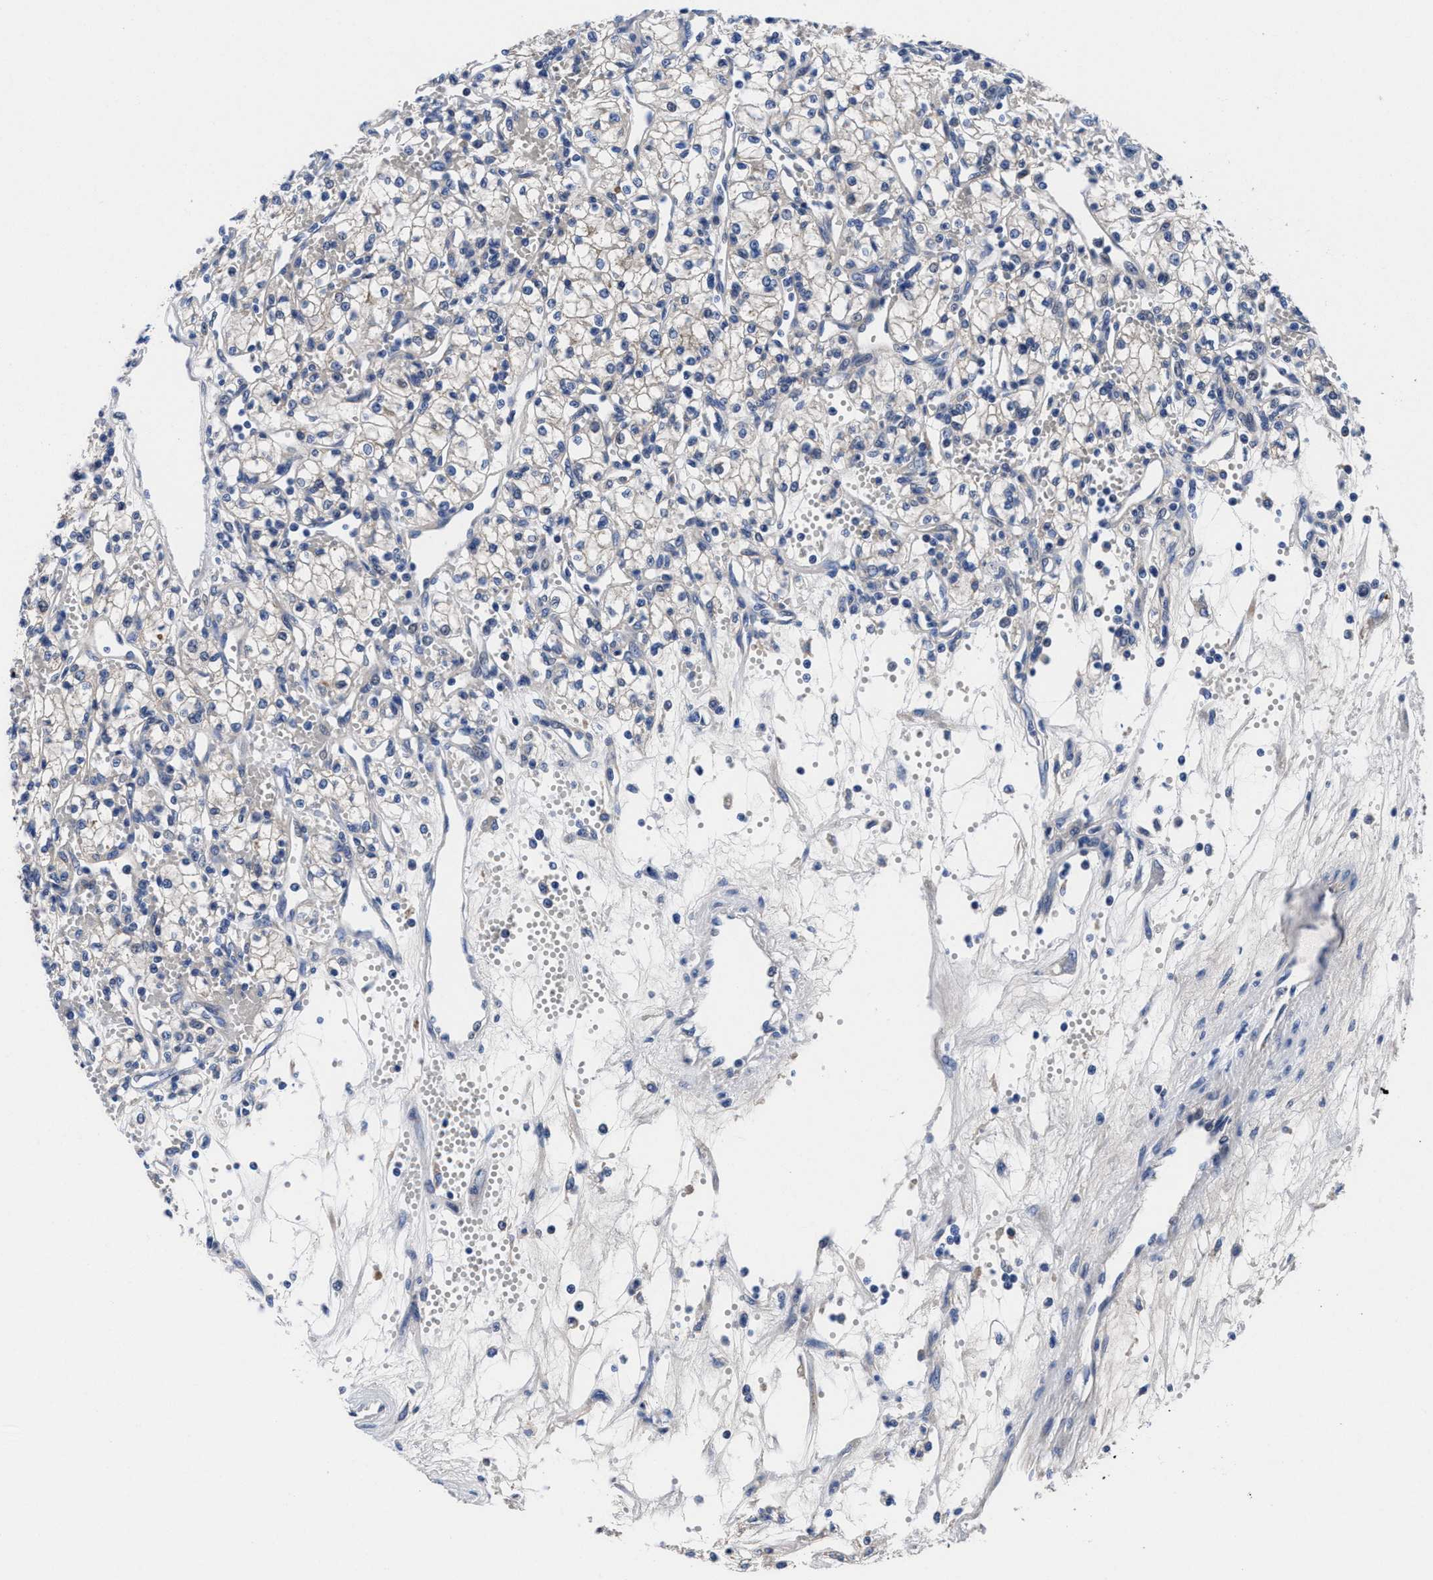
{"staining": {"intensity": "negative", "quantity": "none", "location": "none"}, "tissue": "renal cancer", "cell_type": "Tumor cells", "image_type": "cancer", "snomed": [{"axis": "morphology", "description": "Adenocarcinoma, NOS"}, {"axis": "topography", "description": "Kidney"}], "caption": "Immunohistochemistry (IHC) micrograph of renal cancer stained for a protein (brown), which displays no positivity in tumor cells. (Brightfield microscopy of DAB (3,3'-diaminobenzidine) IHC at high magnification).", "gene": "DHRS13", "patient": {"sex": "male", "age": 59}}